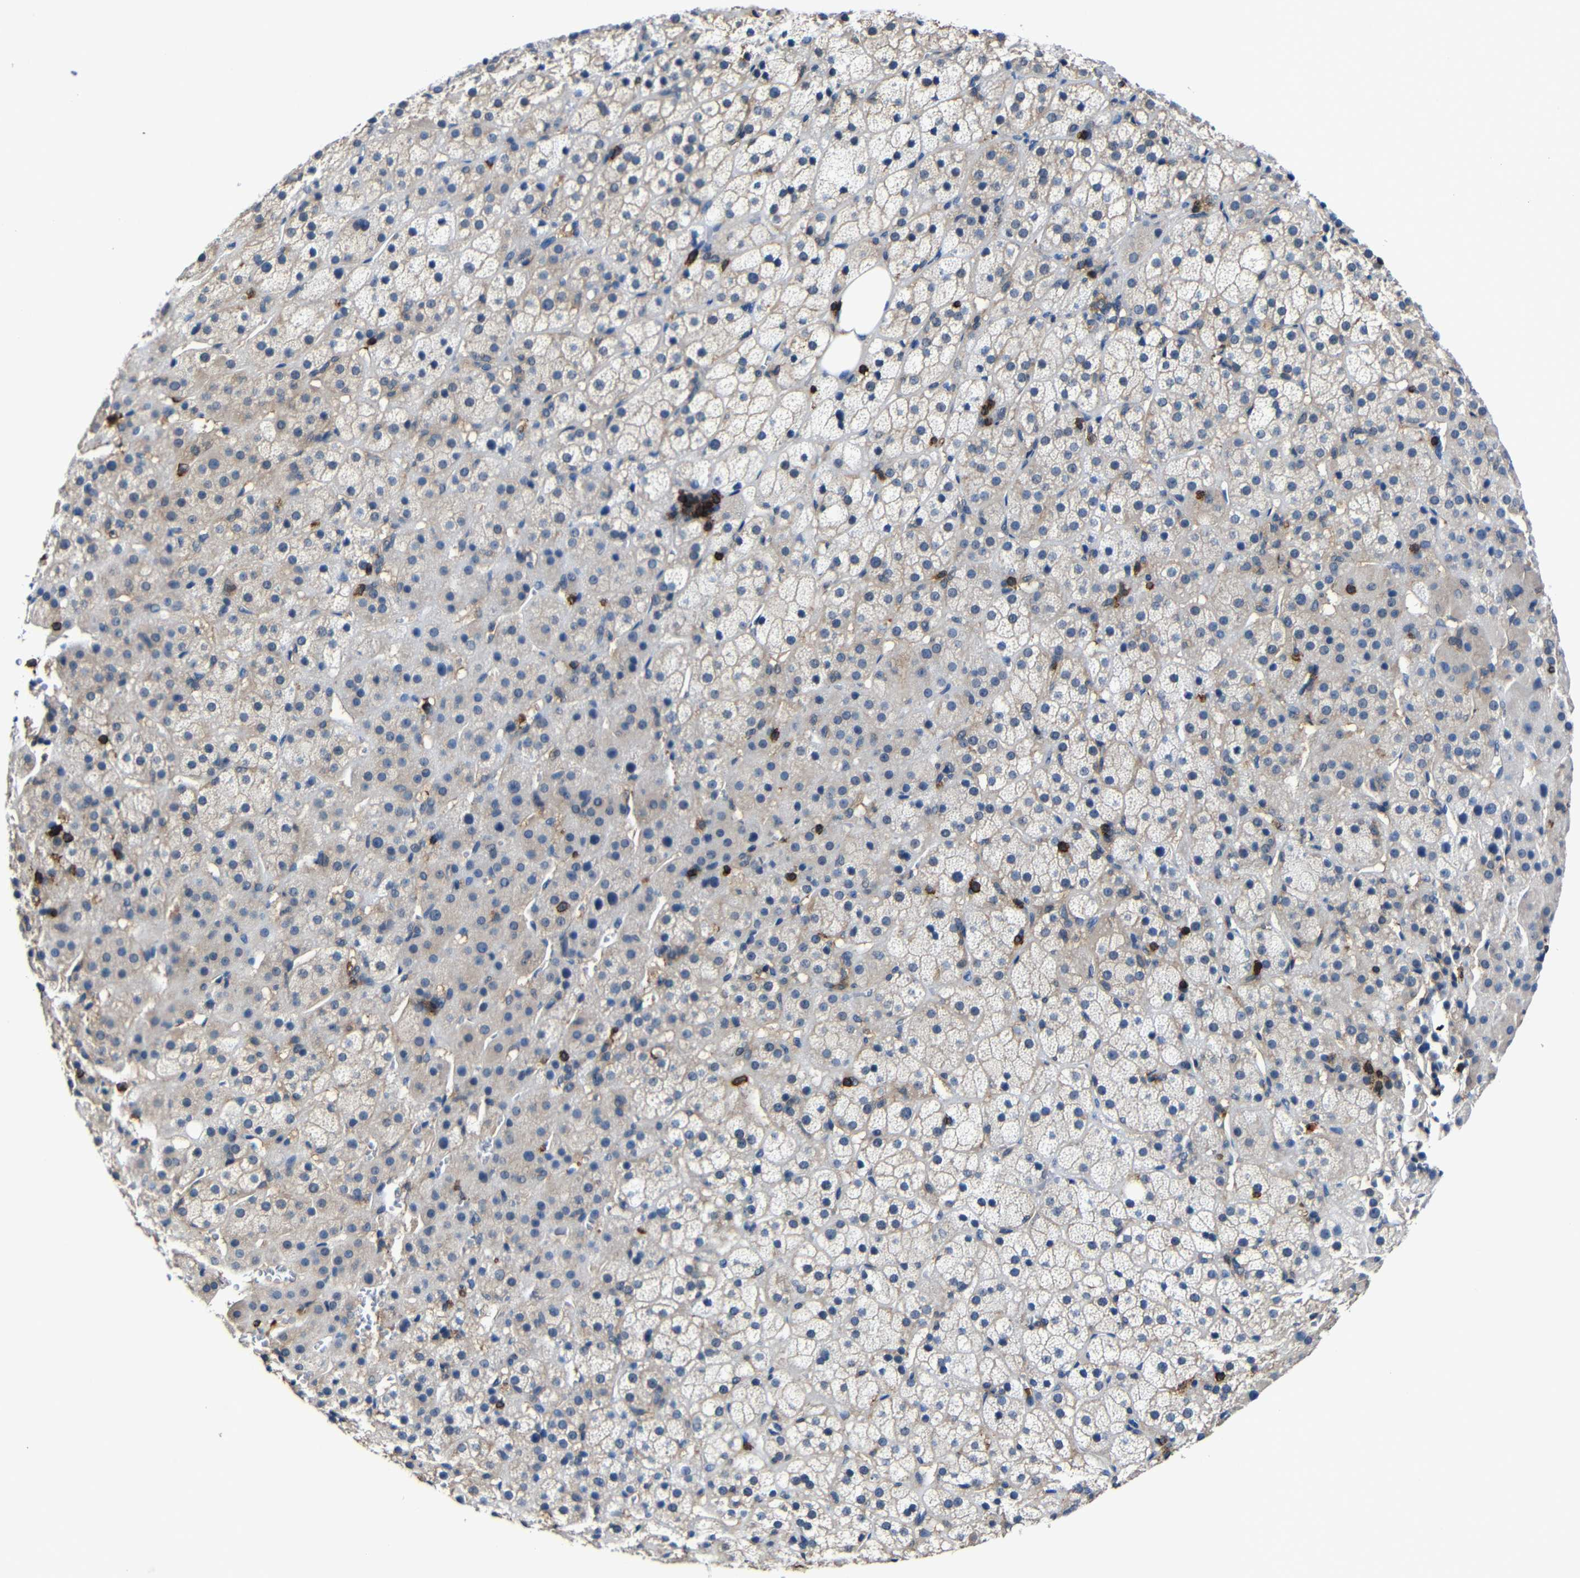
{"staining": {"intensity": "weak", "quantity": "<25%", "location": "cytoplasmic/membranous"}, "tissue": "adrenal gland", "cell_type": "Glandular cells", "image_type": "normal", "snomed": [{"axis": "morphology", "description": "Normal tissue, NOS"}, {"axis": "topography", "description": "Adrenal gland"}], "caption": "Immunohistochemical staining of benign adrenal gland displays no significant staining in glandular cells.", "gene": "P2RY12", "patient": {"sex": "female", "age": 57}}